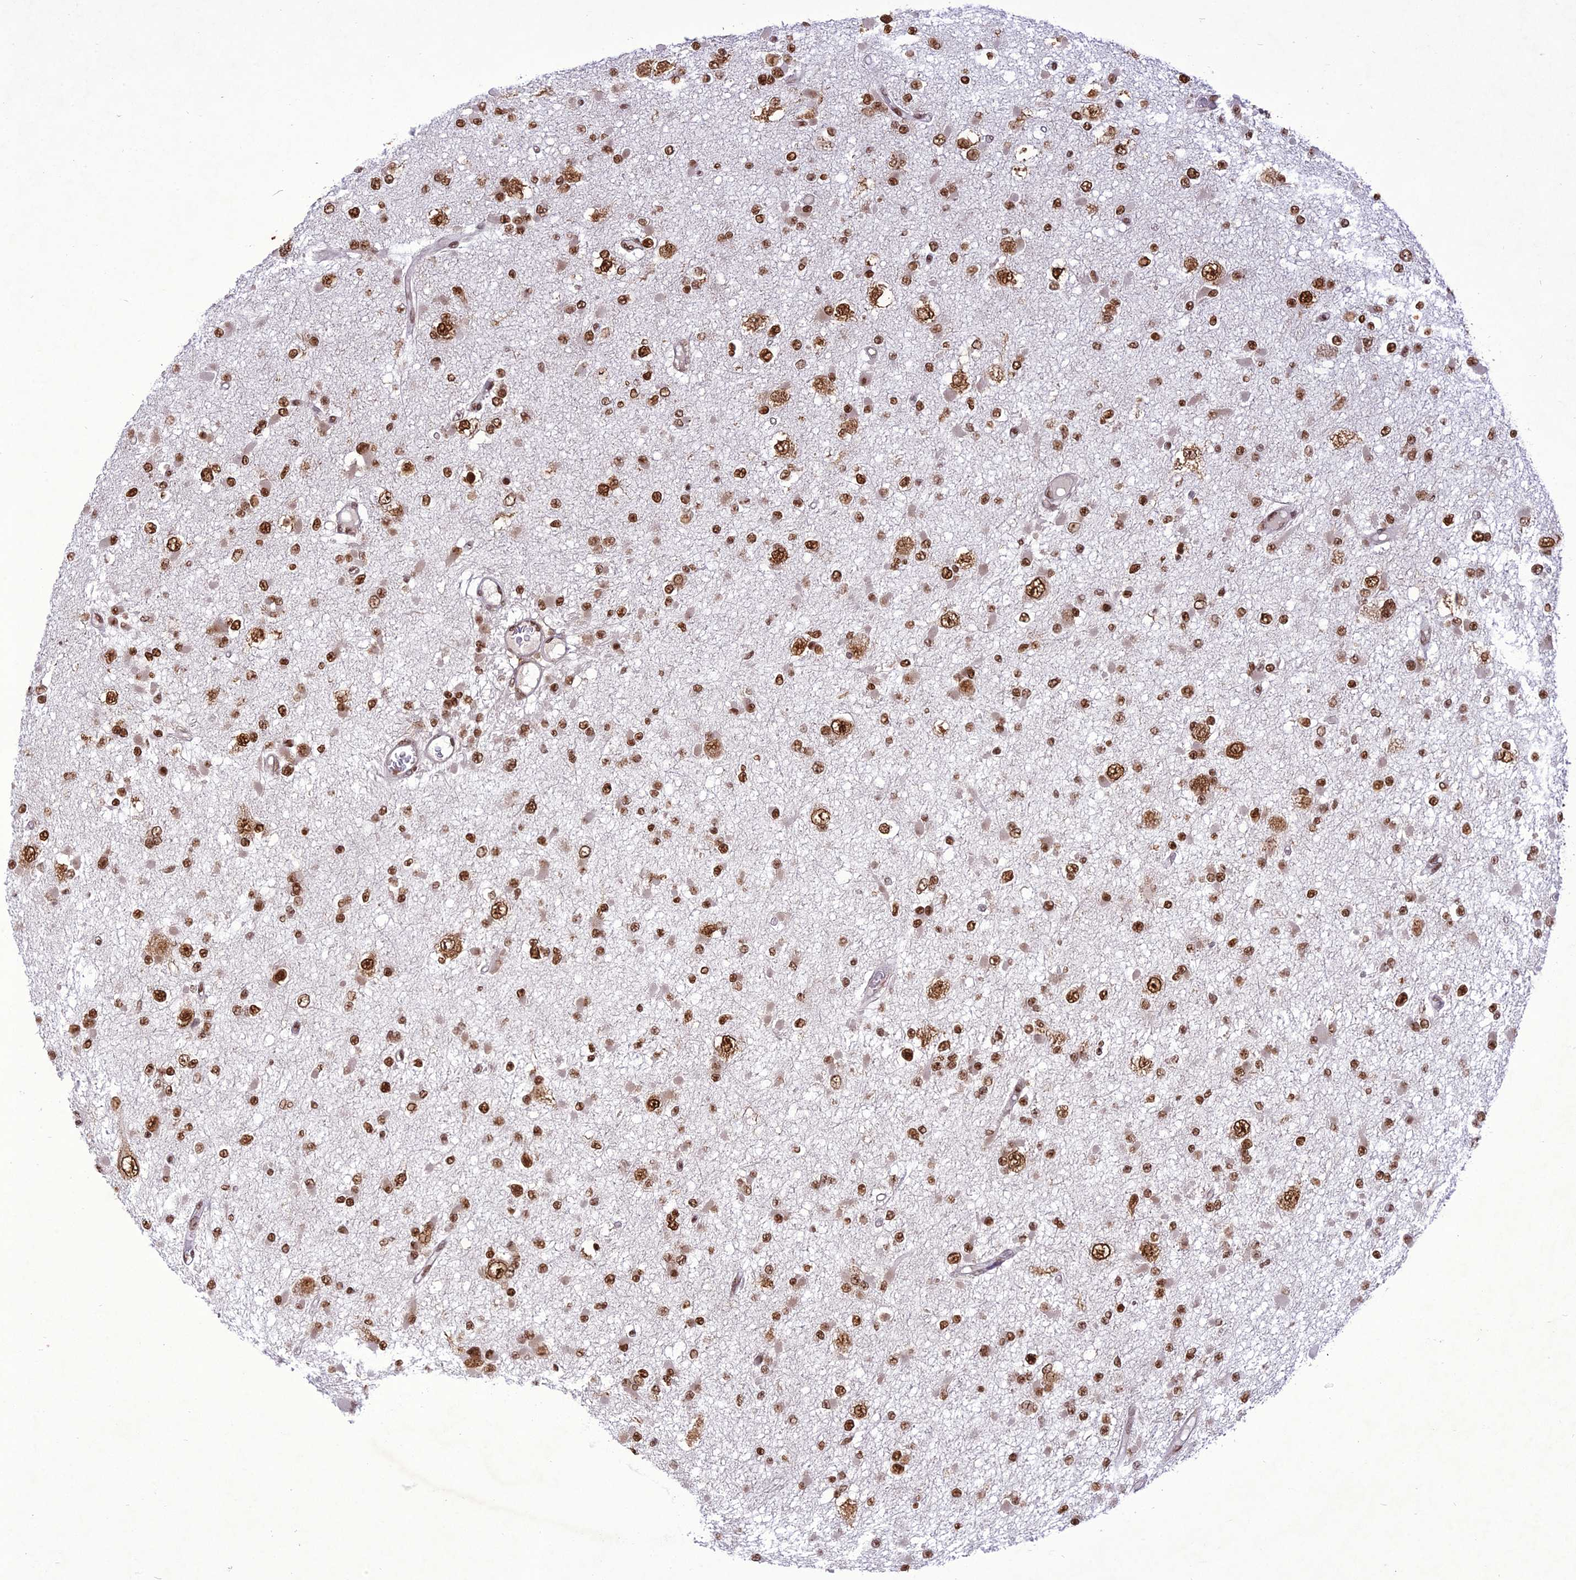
{"staining": {"intensity": "moderate", "quantity": ">75%", "location": "nuclear"}, "tissue": "glioma", "cell_type": "Tumor cells", "image_type": "cancer", "snomed": [{"axis": "morphology", "description": "Glioma, malignant, Low grade"}, {"axis": "topography", "description": "Brain"}], "caption": "Moderate nuclear protein positivity is appreciated in about >75% of tumor cells in malignant low-grade glioma. (Brightfield microscopy of DAB IHC at high magnification).", "gene": "DDX1", "patient": {"sex": "female", "age": 22}}